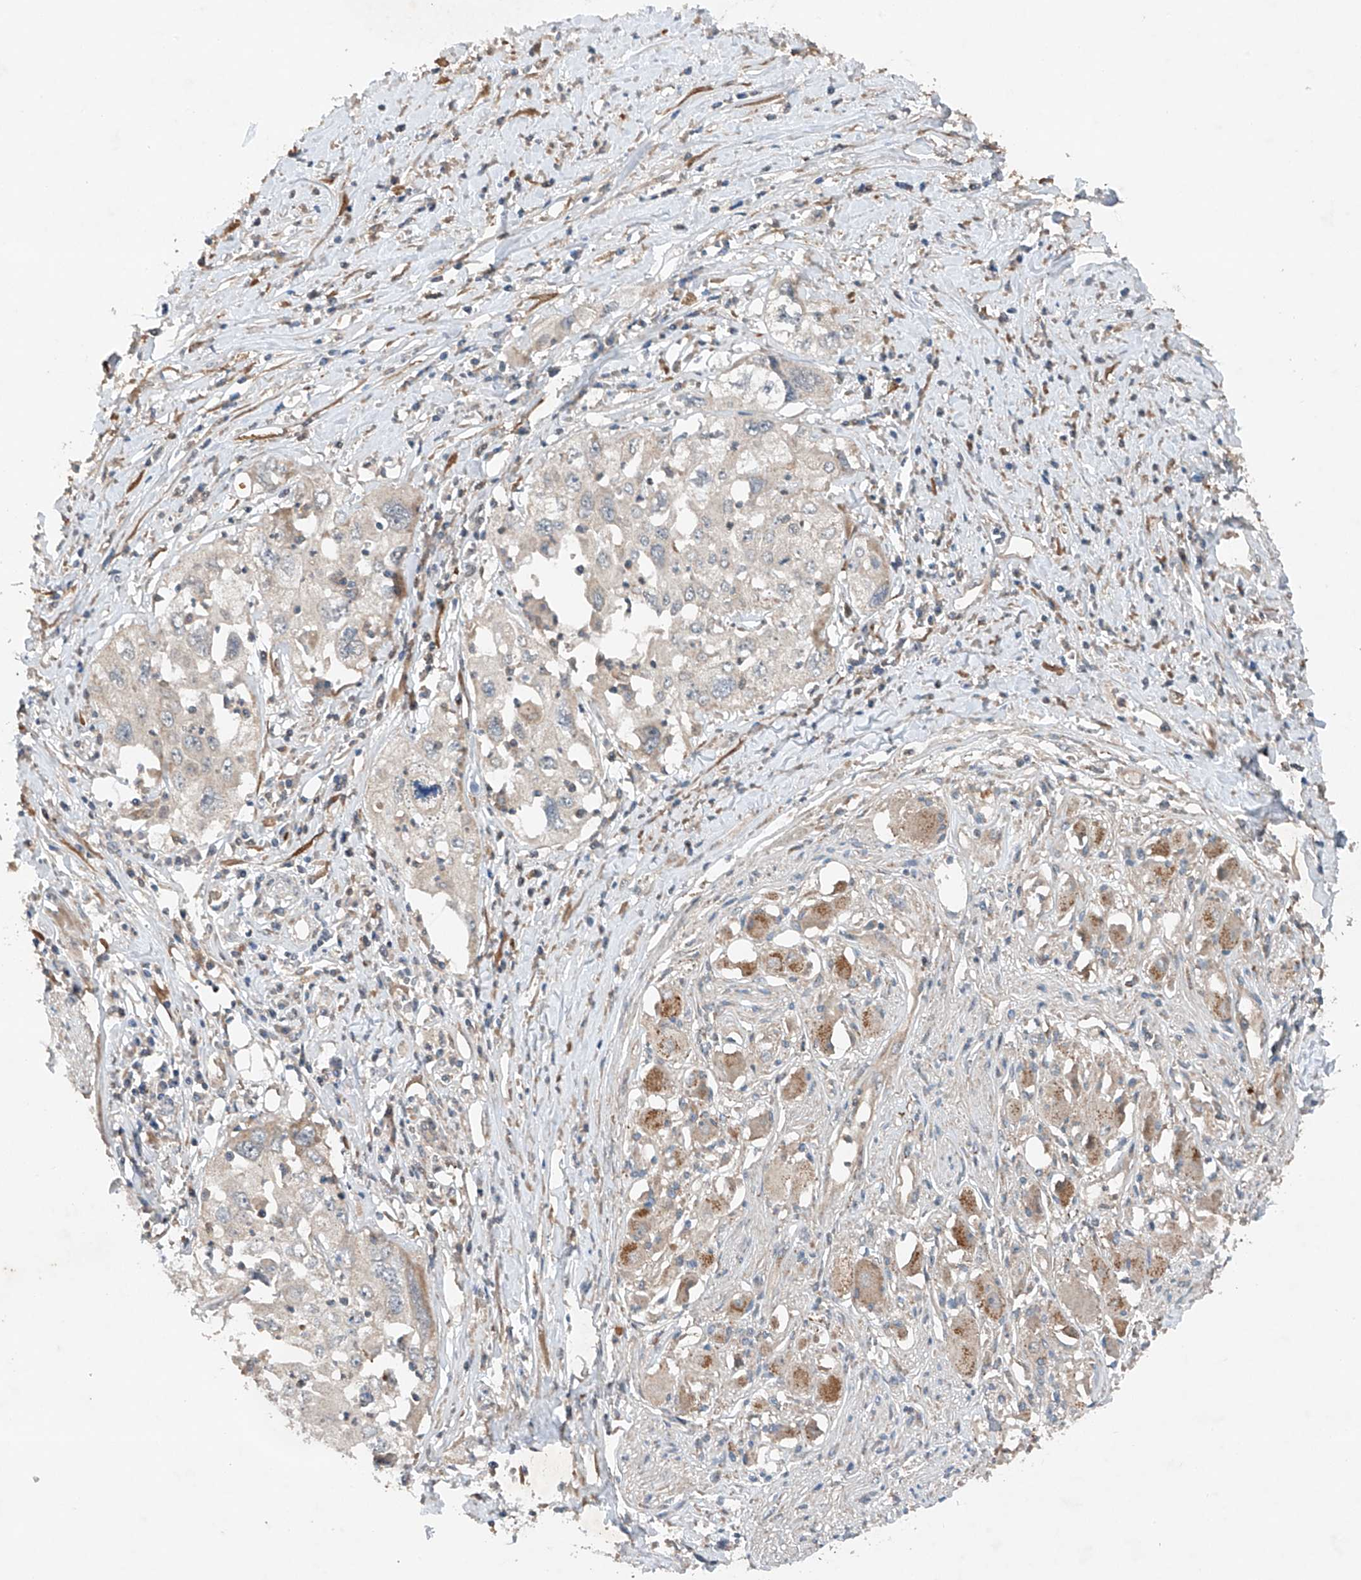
{"staining": {"intensity": "negative", "quantity": "none", "location": "none"}, "tissue": "cervical cancer", "cell_type": "Tumor cells", "image_type": "cancer", "snomed": [{"axis": "morphology", "description": "Squamous cell carcinoma, NOS"}, {"axis": "topography", "description": "Cervix"}], "caption": "Photomicrograph shows no protein positivity in tumor cells of squamous cell carcinoma (cervical) tissue.", "gene": "CEP85L", "patient": {"sex": "female", "age": 31}}